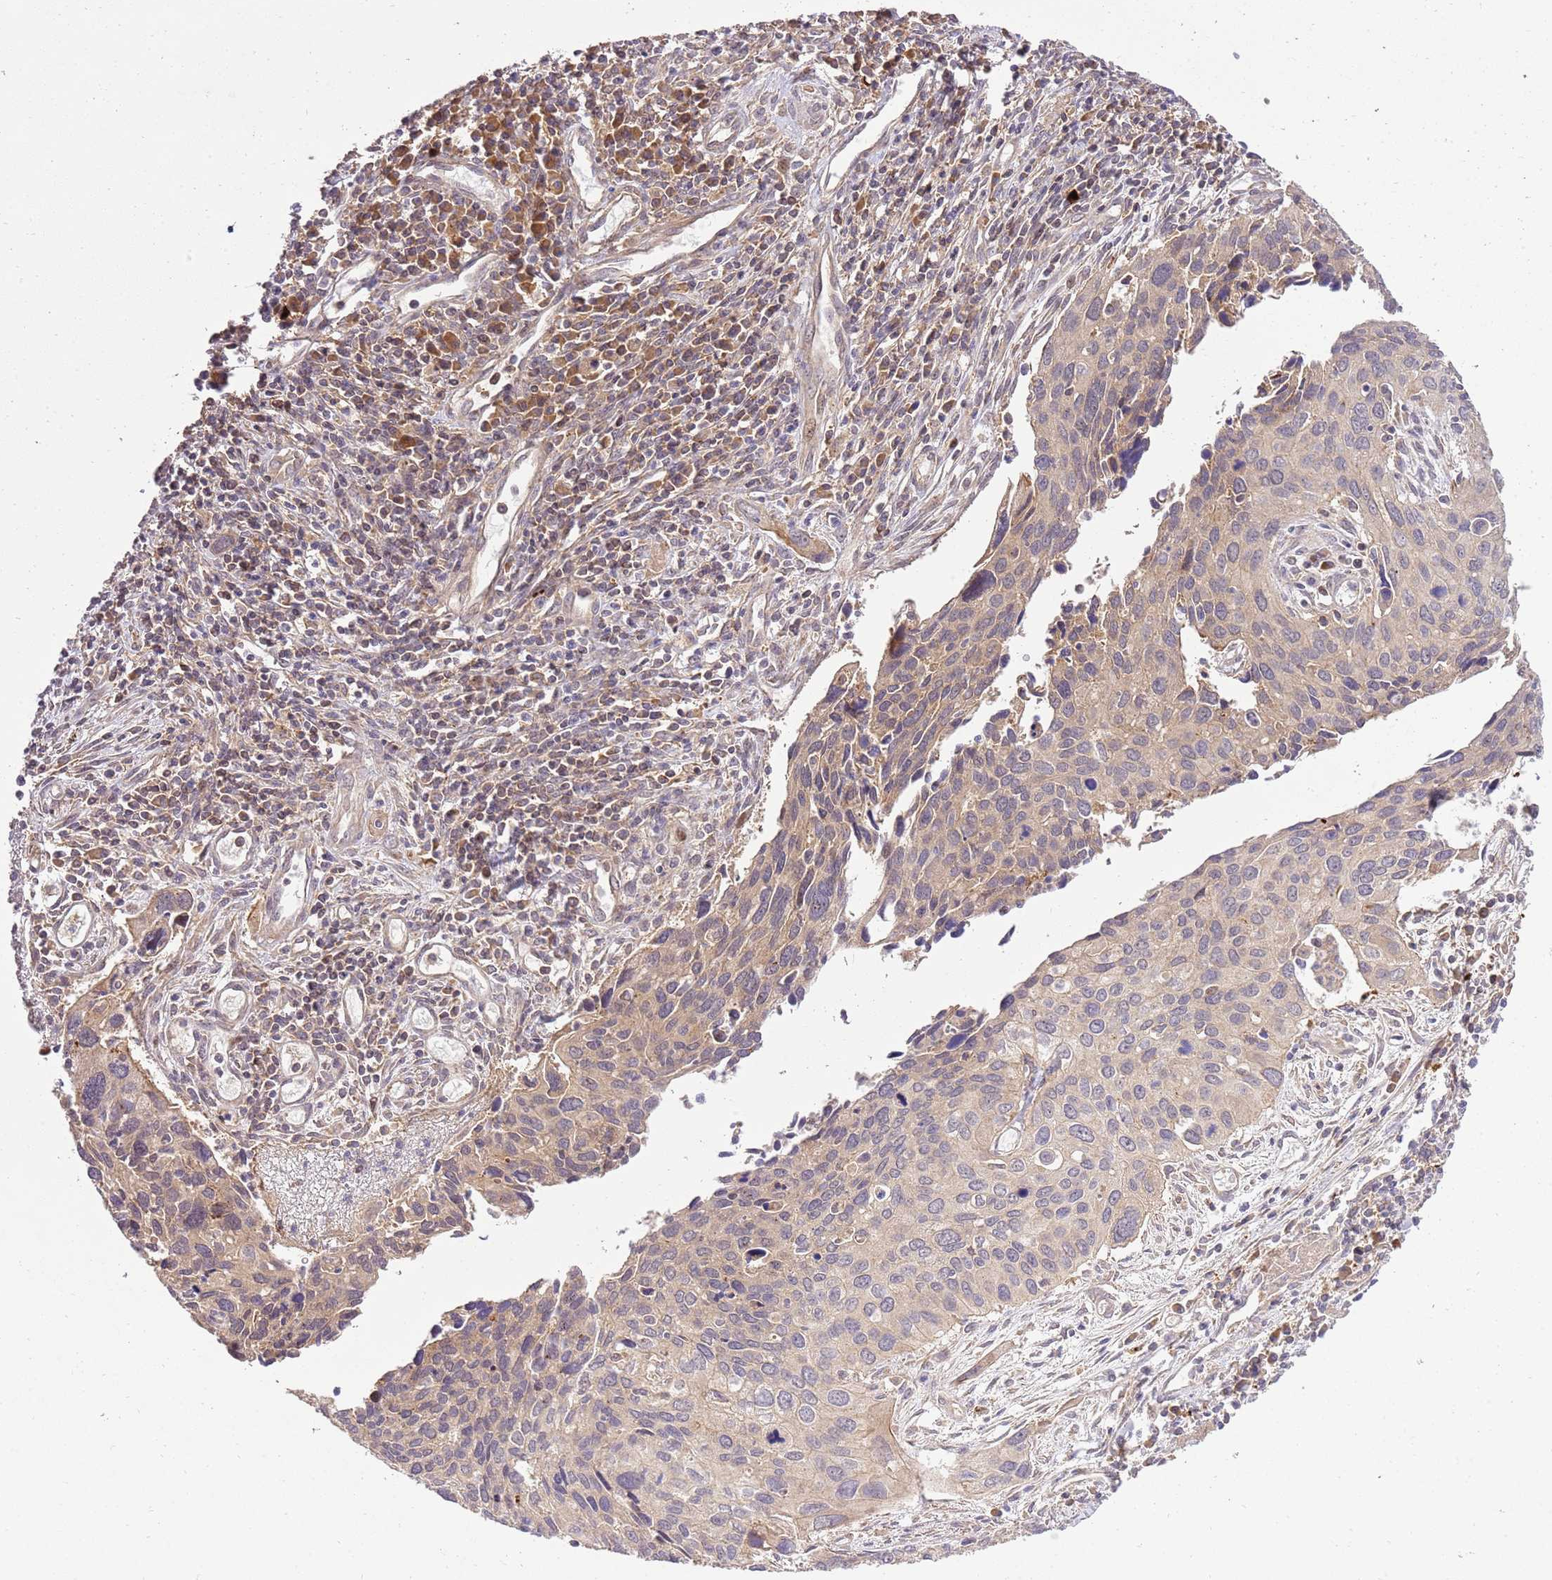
{"staining": {"intensity": "weak", "quantity": "25%-75%", "location": "cytoplasmic/membranous"}, "tissue": "cervical cancer", "cell_type": "Tumor cells", "image_type": "cancer", "snomed": [{"axis": "morphology", "description": "Squamous cell carcinoma, NOS"}, {"axis": "topography", "description": "Cervix"}], "caption": "Immunohistochemistry (DAB (3,3'-diaminobenzidine)) staining of human cervical squamous cell carcinoma exhibits weak cytoplasmic/membranous protein staining in about 25%-75% of tumor cells.", "gene": "GAREM1", "patient": {"sex": "female", "age": 55}}